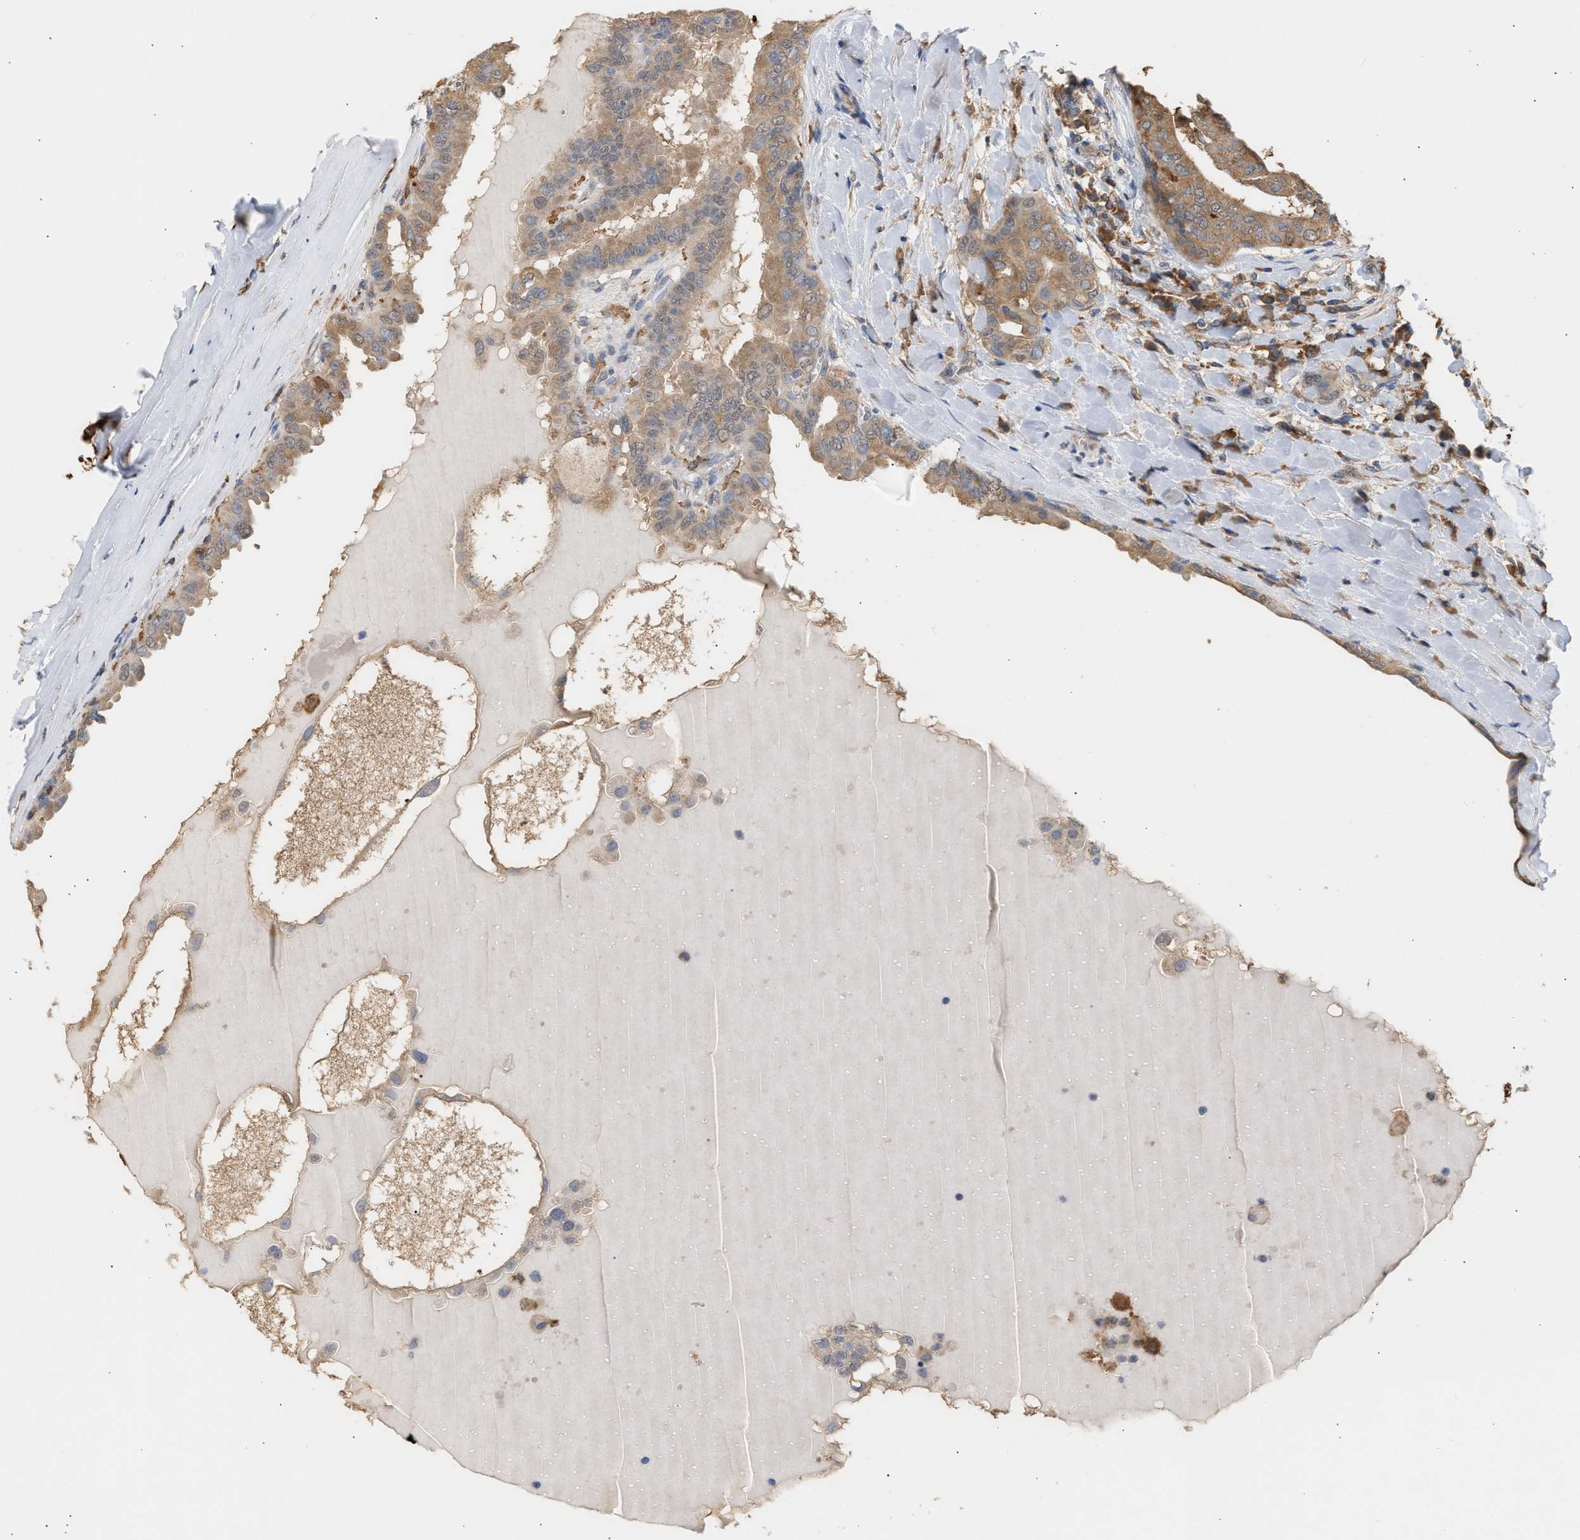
{"staining": {"intensity": "moderate", "quantity": ">75%", "location": "cytoplasmic/membranous"}, "tissue": "thyroid cancer", "cell_type": "Tumor cells", "image_type": "cancer", "snomed": [{"axis": "morphology", "description": "Papillary adenocarcinoma, NOS"}, {"axis": "topography", "description": "Thyroid gland"}], "caption": "Protein staining demonstrates moderate cytoplasmic/membranous expression in about >75% of tumor cells in thyroid cancer (papillary adenocarcinoma). (DAB (3,3'-diaminobenzidine) = brown stain, brightfield microscopy at high magnification).", "gene": "GCN1", "patient": {"sex": "male", "age": 33}}